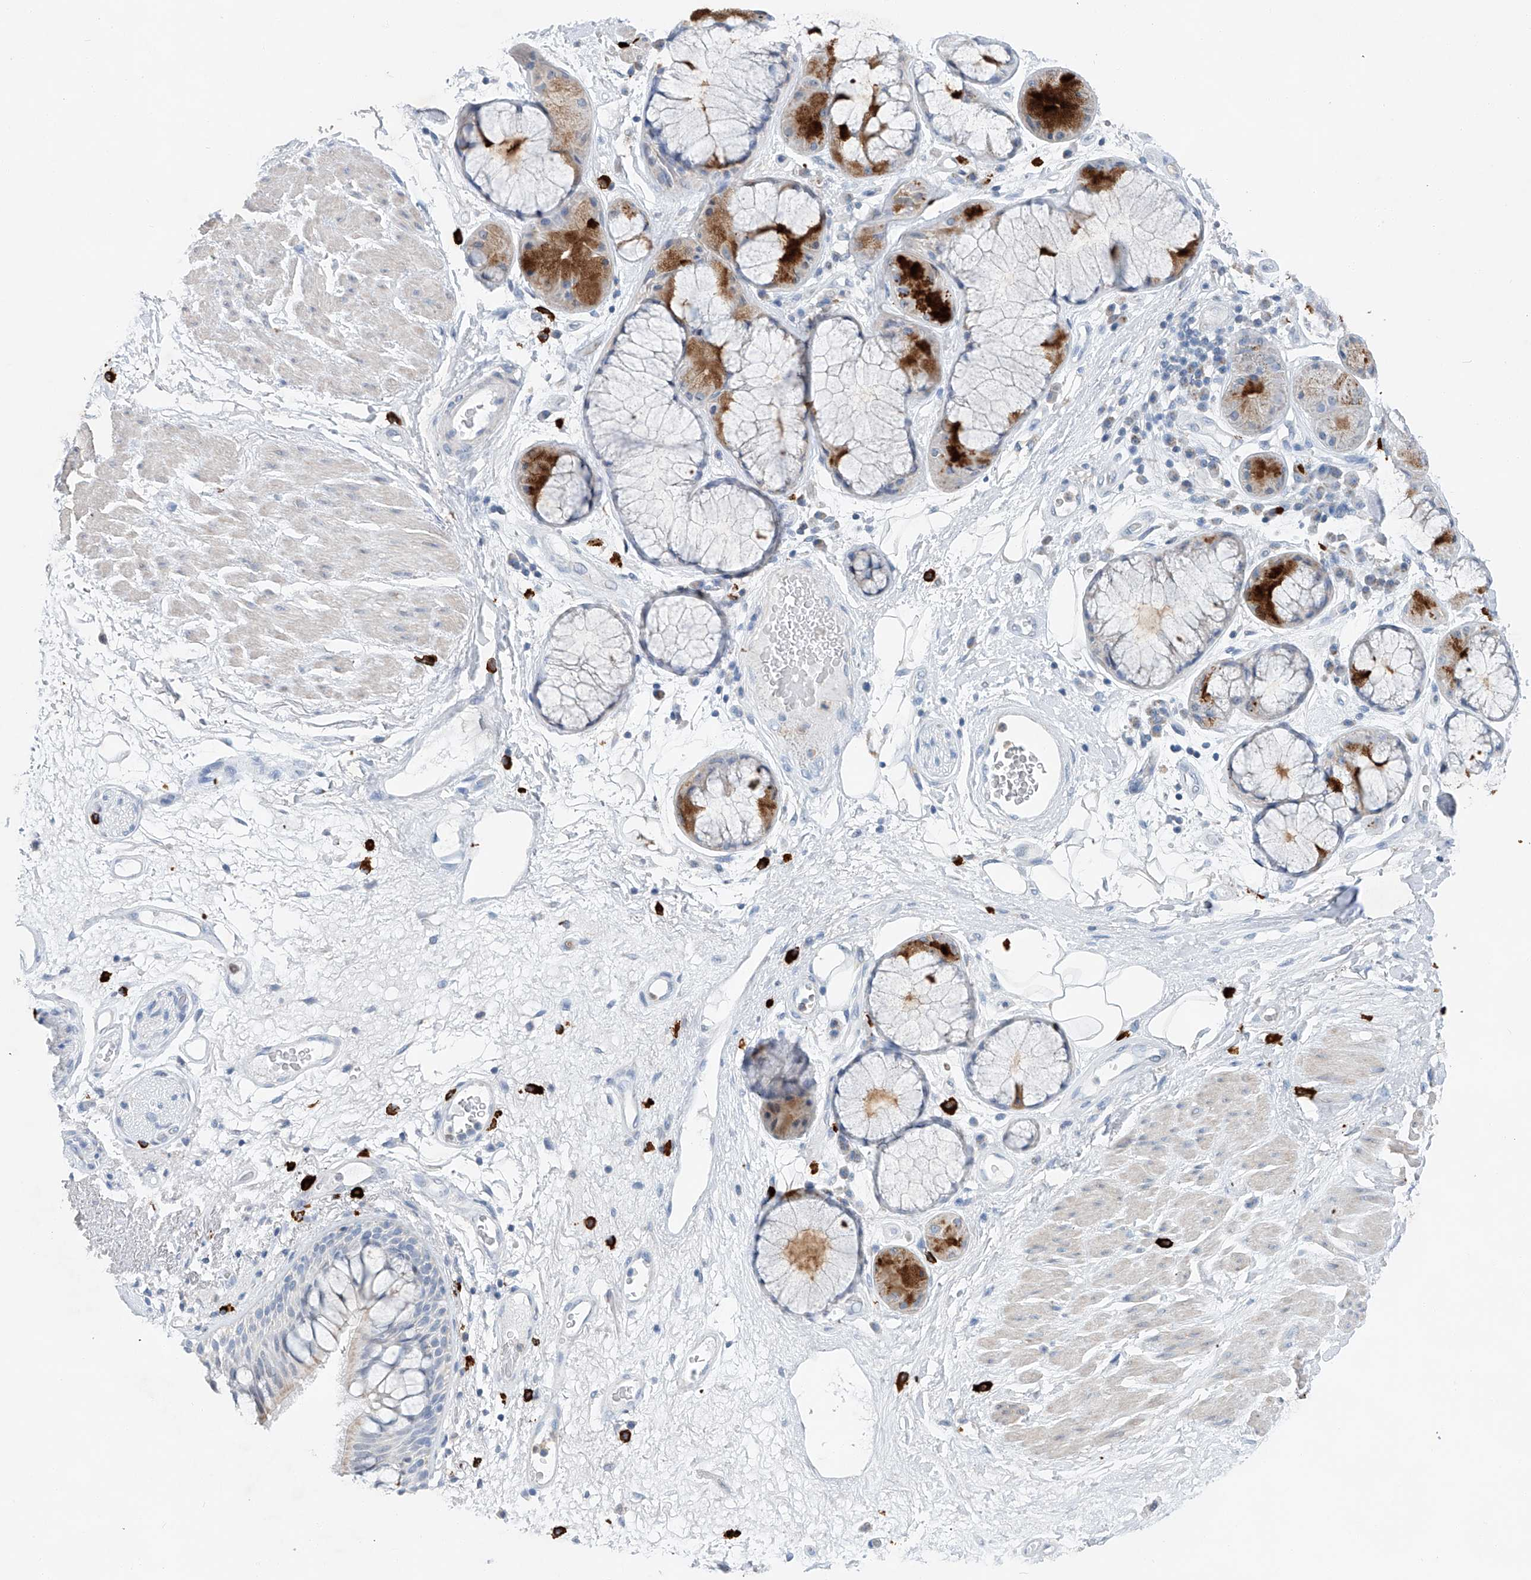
{"staining": {"intensity": "weak", "quantity": "25%-75%", "location": "cytoplasmic/membranous,nuclear"}, "tissue": "bronchus", "cell_type": "Respiratory epithelial cells", "image_type": "normal", "snomed": [{"axis": "morphology", "description": "Normal tissue, NOS"}, {"axis": "morphology", "description": "Squamous cell carcinoma, NOS"}, {"axis": "topography", "description": "Lymph node"}, {"axis": "topography", "description": "Bronchus"}, {"axis": "topography", "description": "Lung"}], "caption": "Immunohistochemistry histopathology image of normal human bronchus stained for a protein (brown), which shows low levels of weak cytoplasmic/membranous,nuclear positivity in about 25%-75% of respiratory epithelial cells.", "gene": "KLF15", "patient": {"sex": "male", "age": 66}}